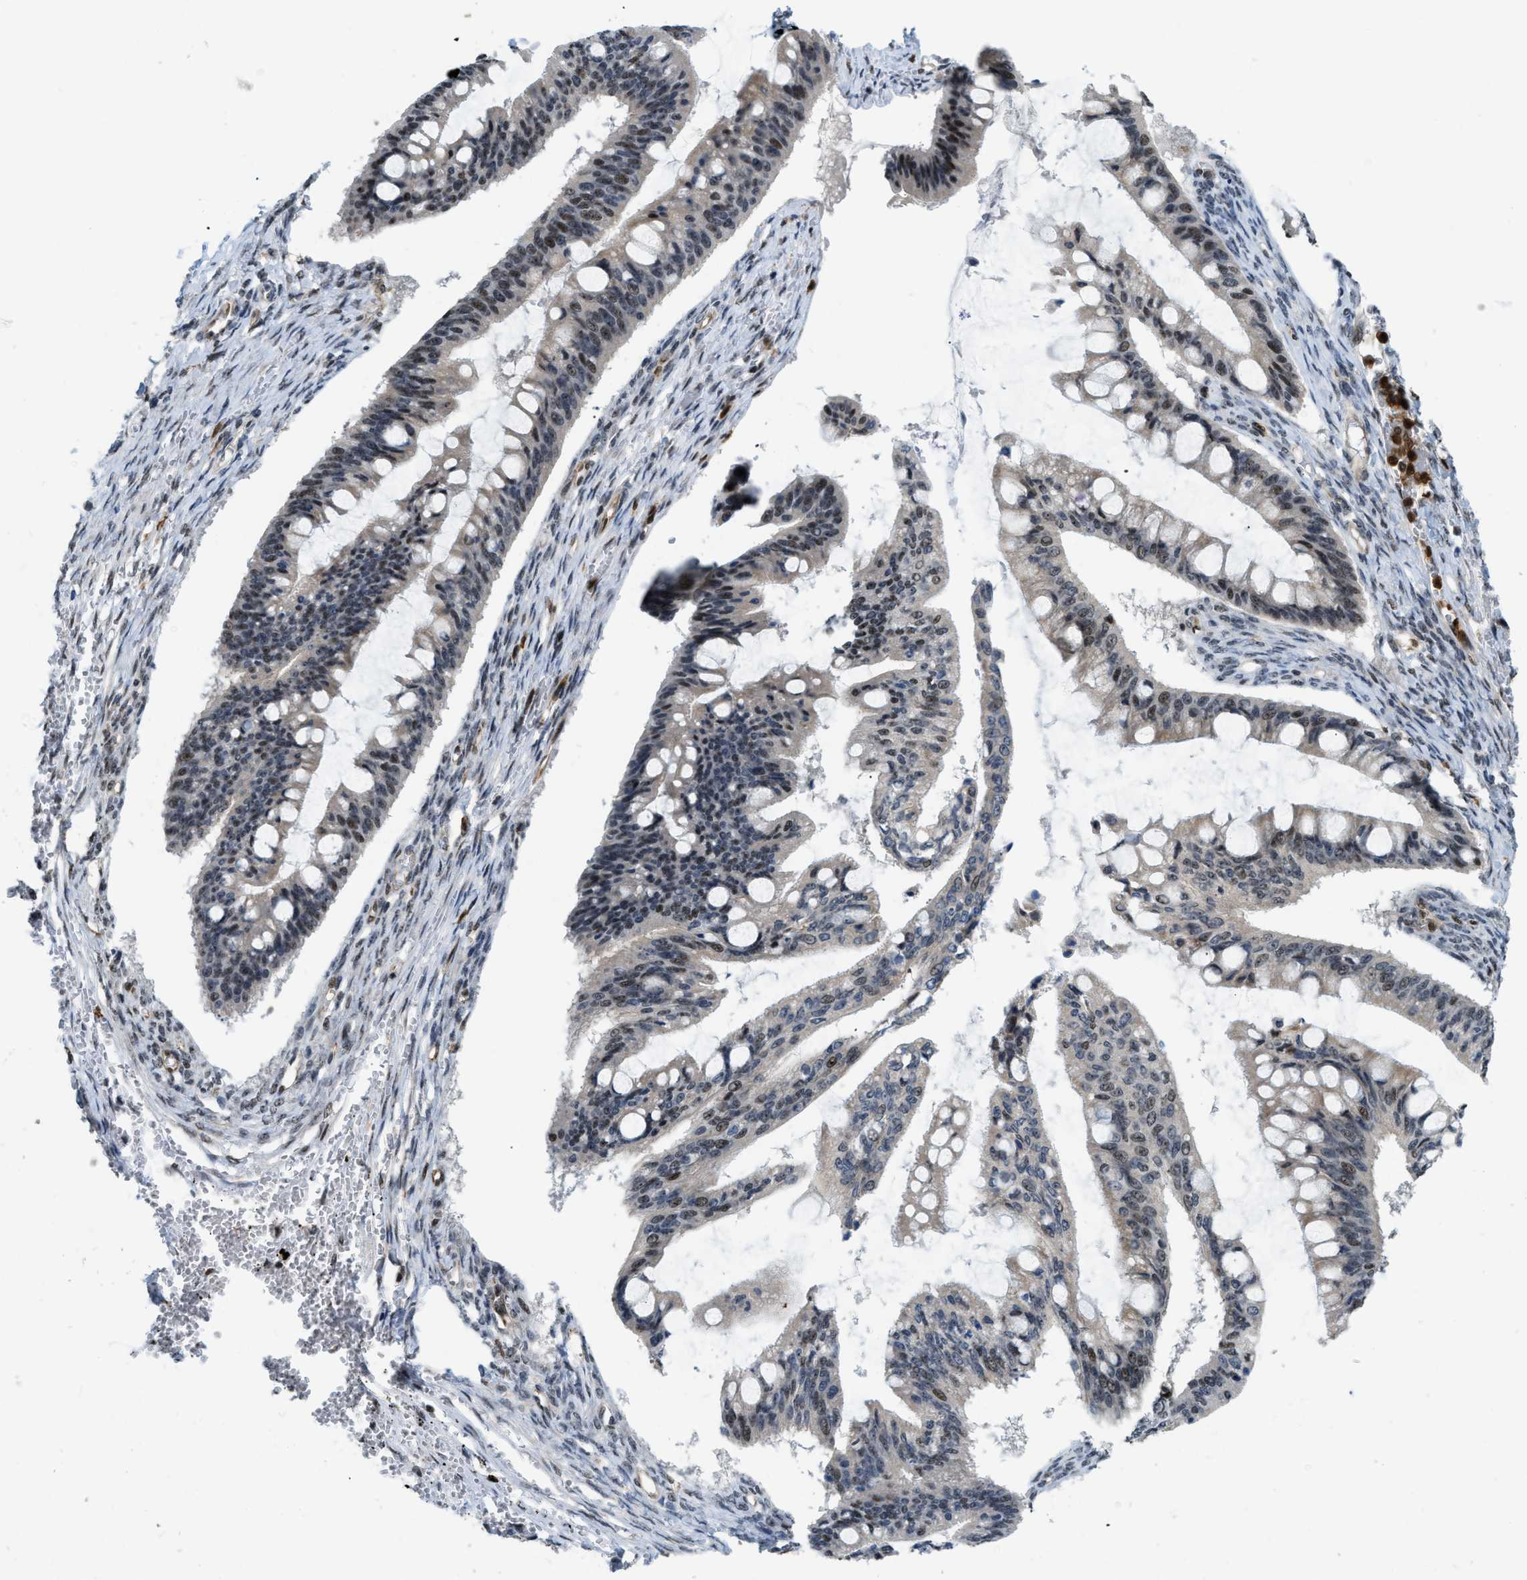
{"staining": {"intensity": "moderate", "quantity": "<25%", "location": "nuclear"}, "tissue": "ovarian cancer", "cell_type": "Tumor cells", "image_type": "cancer", "snomed": [{"axis": "morphology", "description": "Cystadenocarcinoma, mucinous, NOS"}, {"axis": "topography", "description": "Ovary"}], "caption": "An IHC image of neoplastic tissue is shown. Protein staining in brown shows moderate nuclear positivity in ovarian mucinous cystadenocarcinoma within tumor cells.", "gene": "E2F1", "patient": {"sex": "female", "age": 73}}